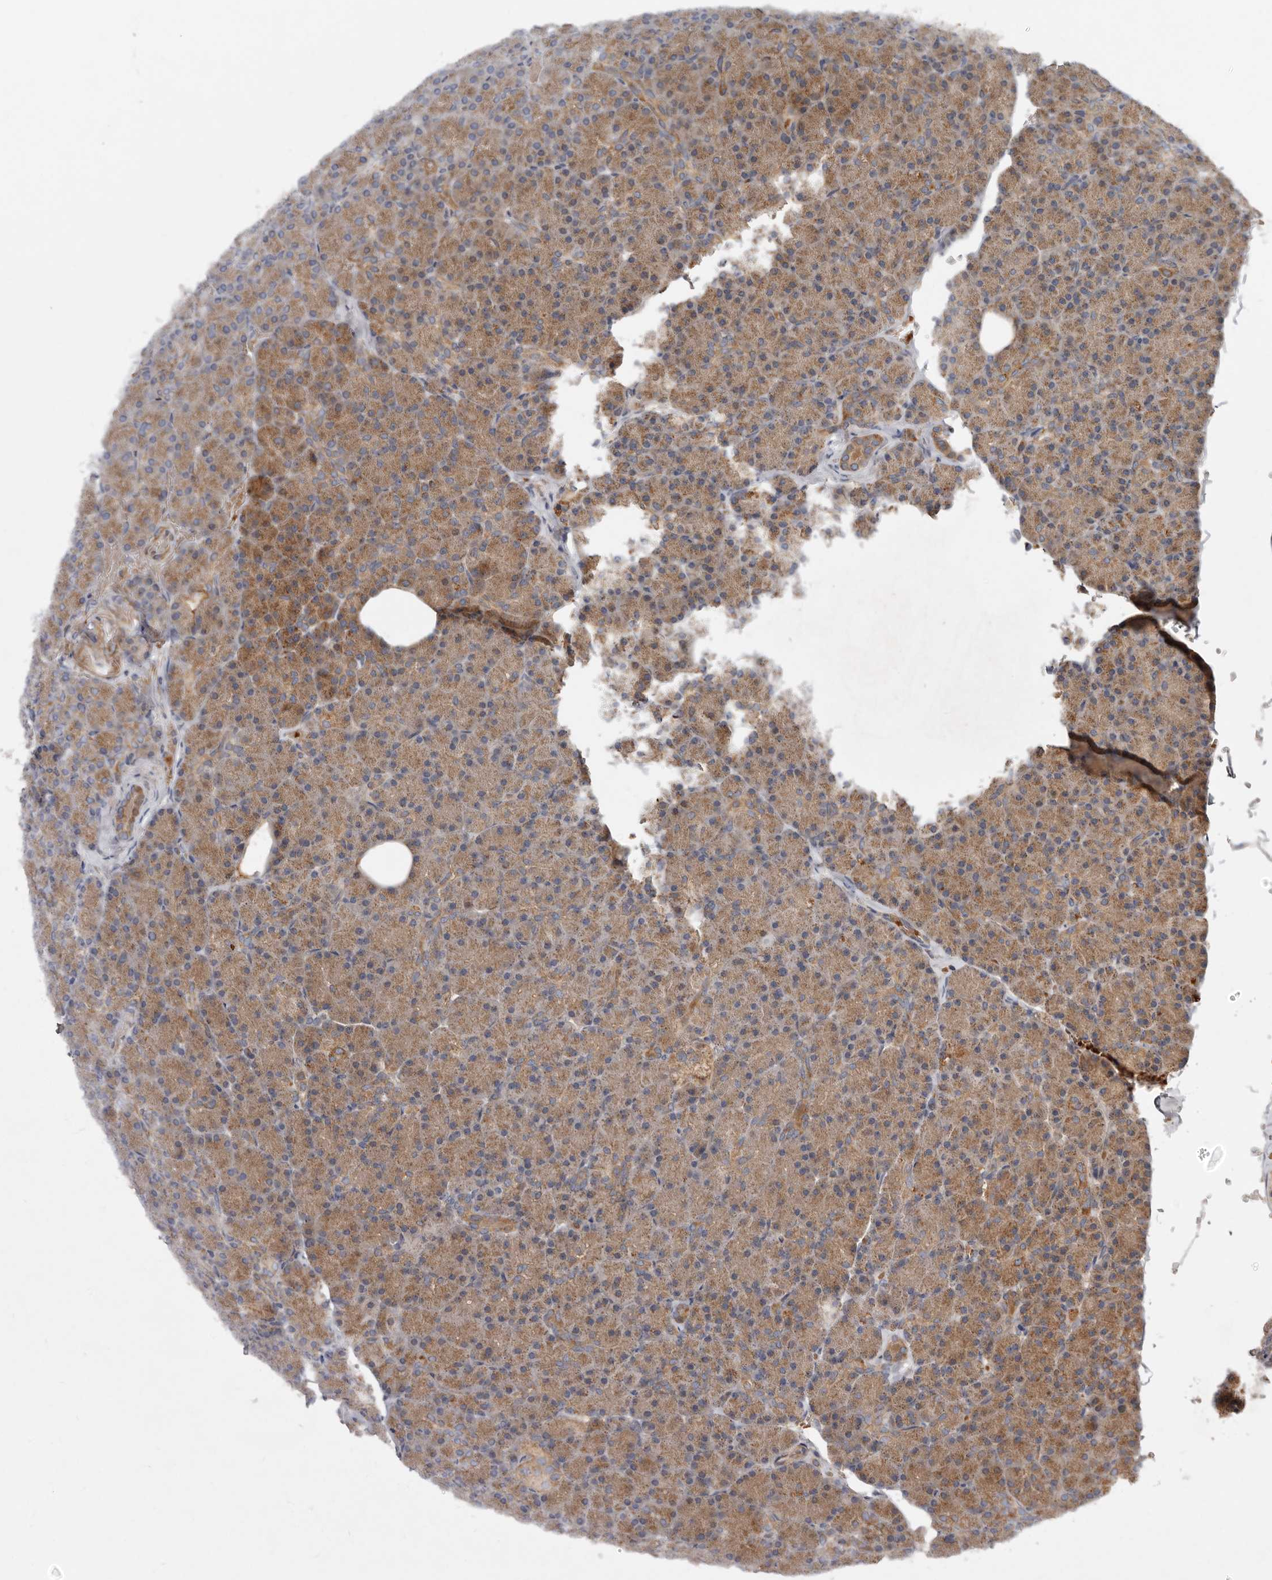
{"staining": {"intensity": "moderate", "quantity": ">75%", "location": "cytoplasmic/membranous"}, "tissue": "pancreas", "cell_type": "Exocrine glandular cells", "image_type": "normal", "snomed": [{"axis": "morphology", "description": "Normal tissue, NOS"}, {"axis": "topography", "description": "Pancreas"}], "caption": "About >75% of exocrine glandular cells in benign pancreas exhibit moderate cytoplasmic/membranous protein positivity as visualized by brown immunohistochemical staining.", "gene": "GOT1L1", "patient": {"sex": "female", "age": 43}}